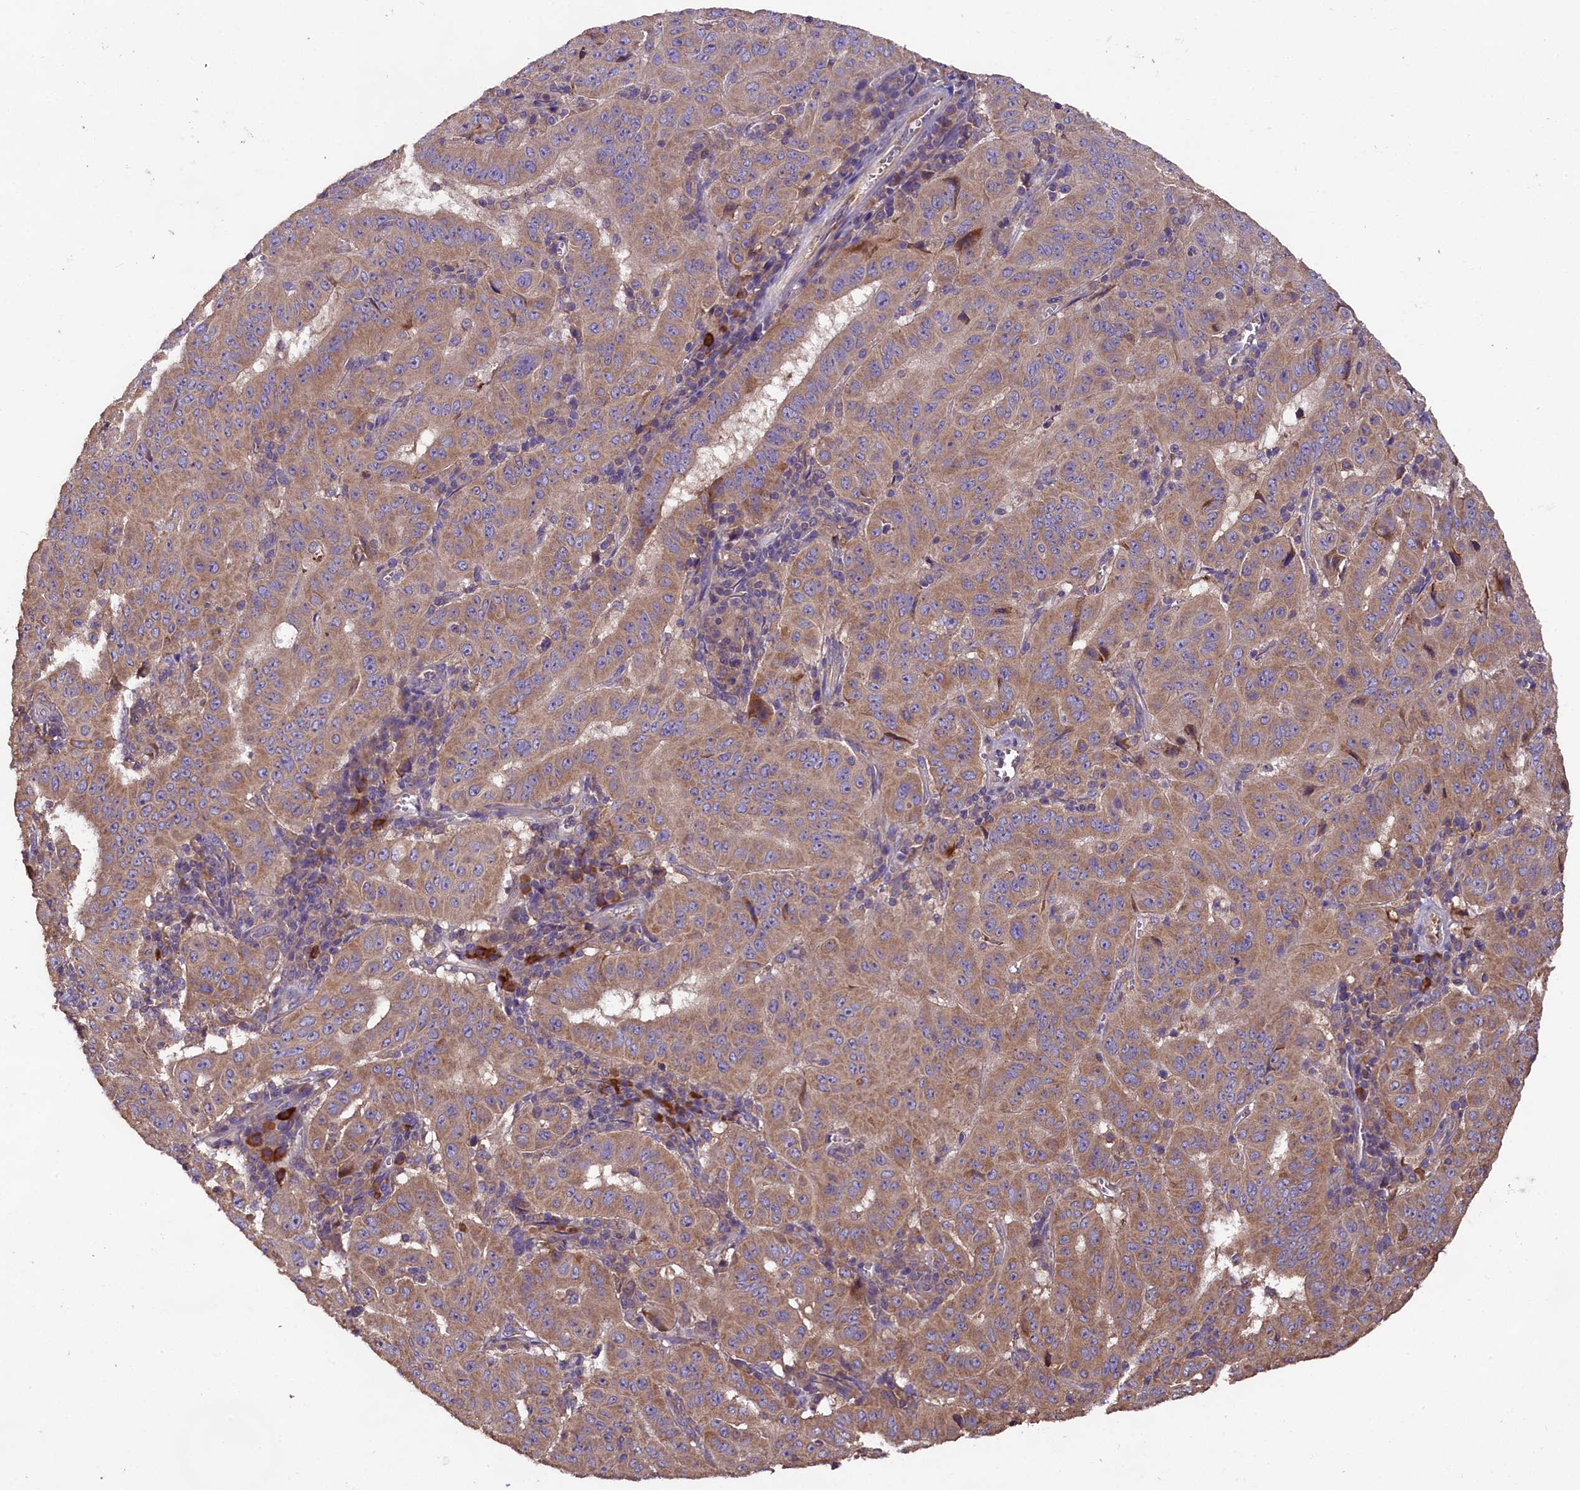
{"staining": {"intensity": "moderate", "quantity": ">75%", "location": "cytoplasmic/membranous"}, "tissue": "pancreatic cancer", "cell_type": "Tumor cells", "image_type": "cancer", "snomed": [{"axis": "morphology", "description": "Adenocarcinoma, NOS"}, {"axis": "topography", "description": "Pancreas"}], "caption": "This photomicrograph reveals IHC staining of pancreatic cancer (adenocarcinoma), with medium moderate cytoplasmic/membranous positivity in about >75% of tumor cells.", "gene": "ENKD1", "patient": {"sex": "male", "age": 63}}